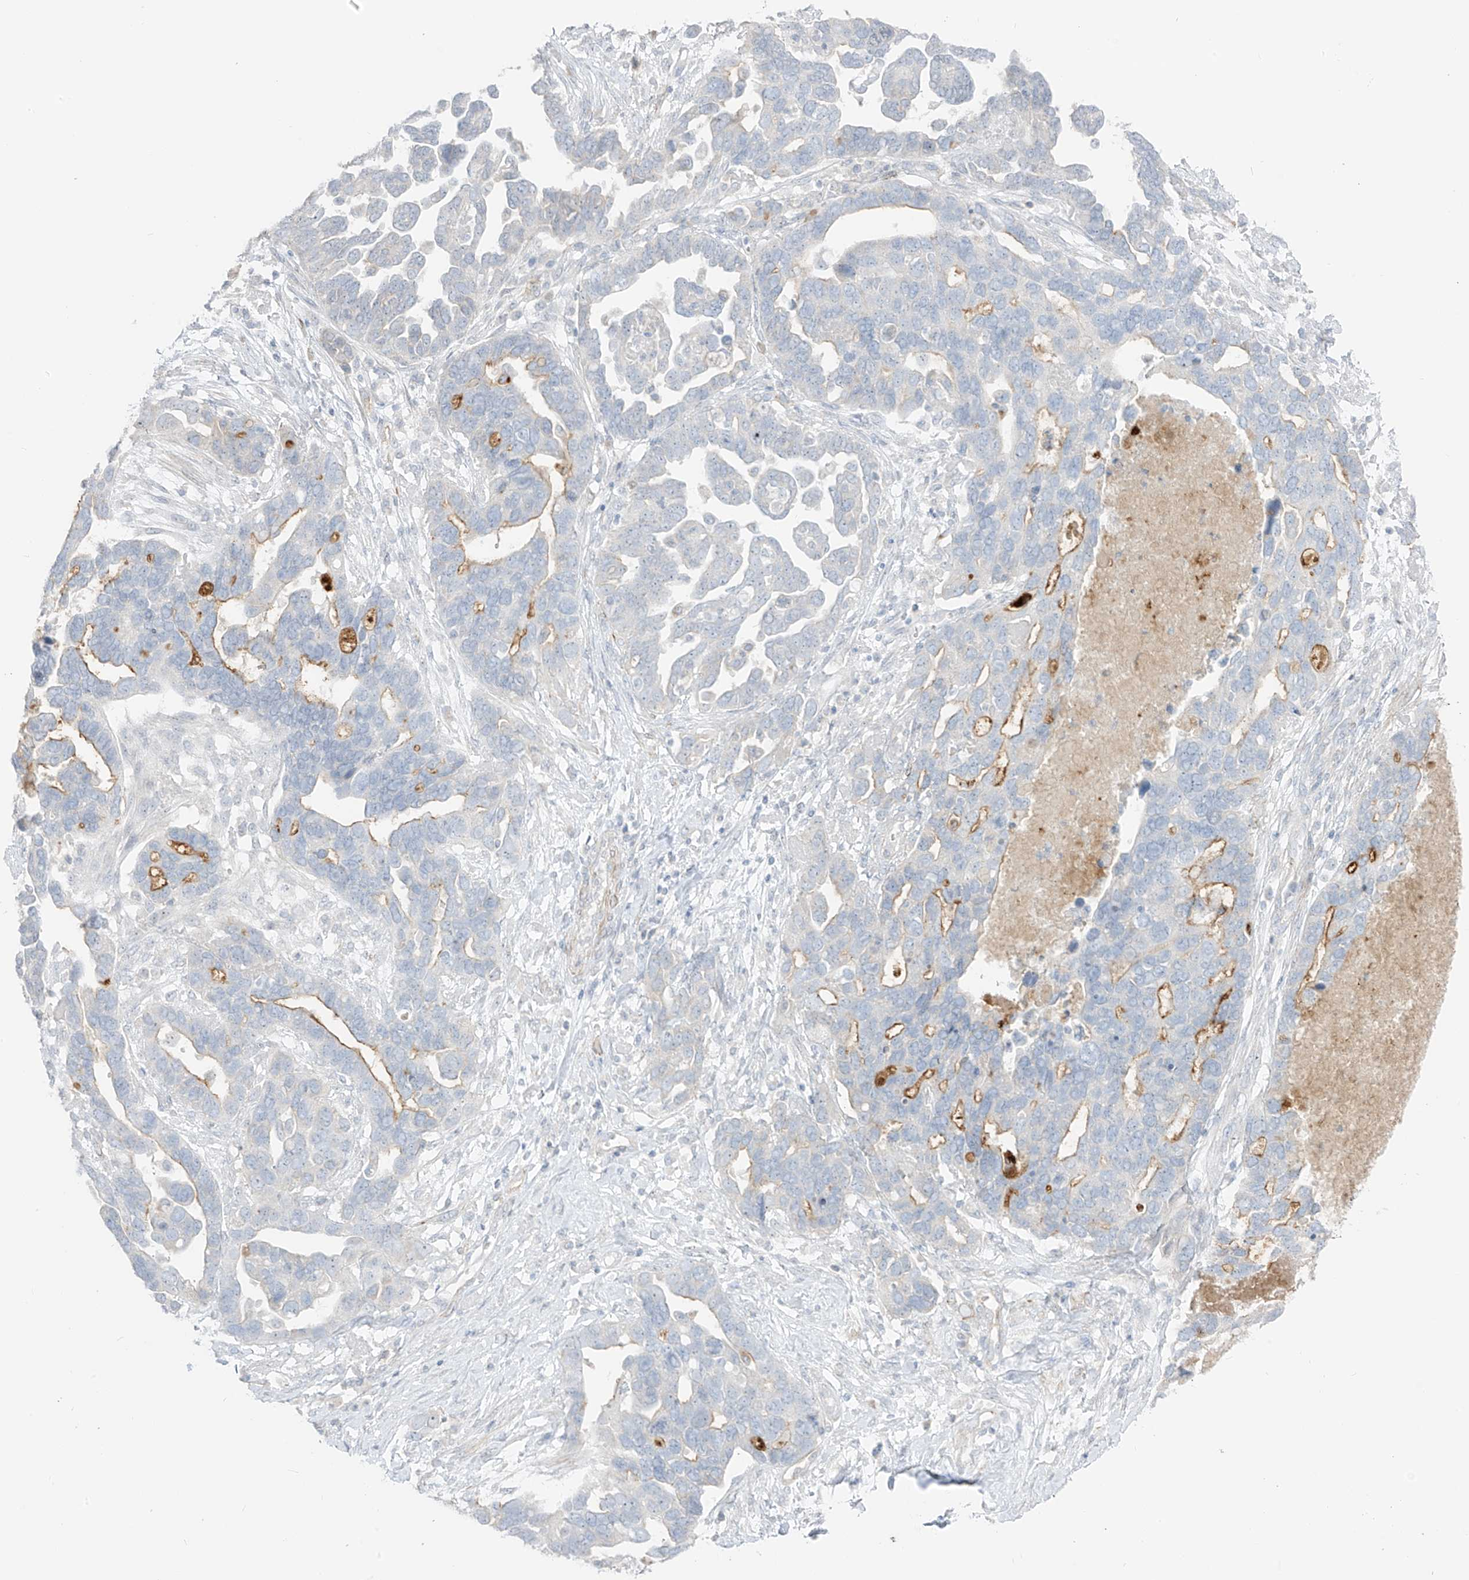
{"staining": {"intensity": "moderate", "quantity": "<25%", "location": "cytoplasmic/membranous"}, "tissue": "ovarian cancer", "cell_type": "Tumor cells", "image_type": "cancer", "snomed": [{"axis": "morphology", "description": "Cystadenocarcinoma, serous, NOS"}, {"axis": "topography", "description": "Ovary"}], "caption": "IHC micrograph of ovarian cancer (serous cystadenocarcinoma) stained for a protein (brown), which shows low levels of moderate cytoplasmic/membranous expression in approximately <25% of tumor cells.", "gene": "C11orf87", "patient": {"sex": "female", "age": 54}}